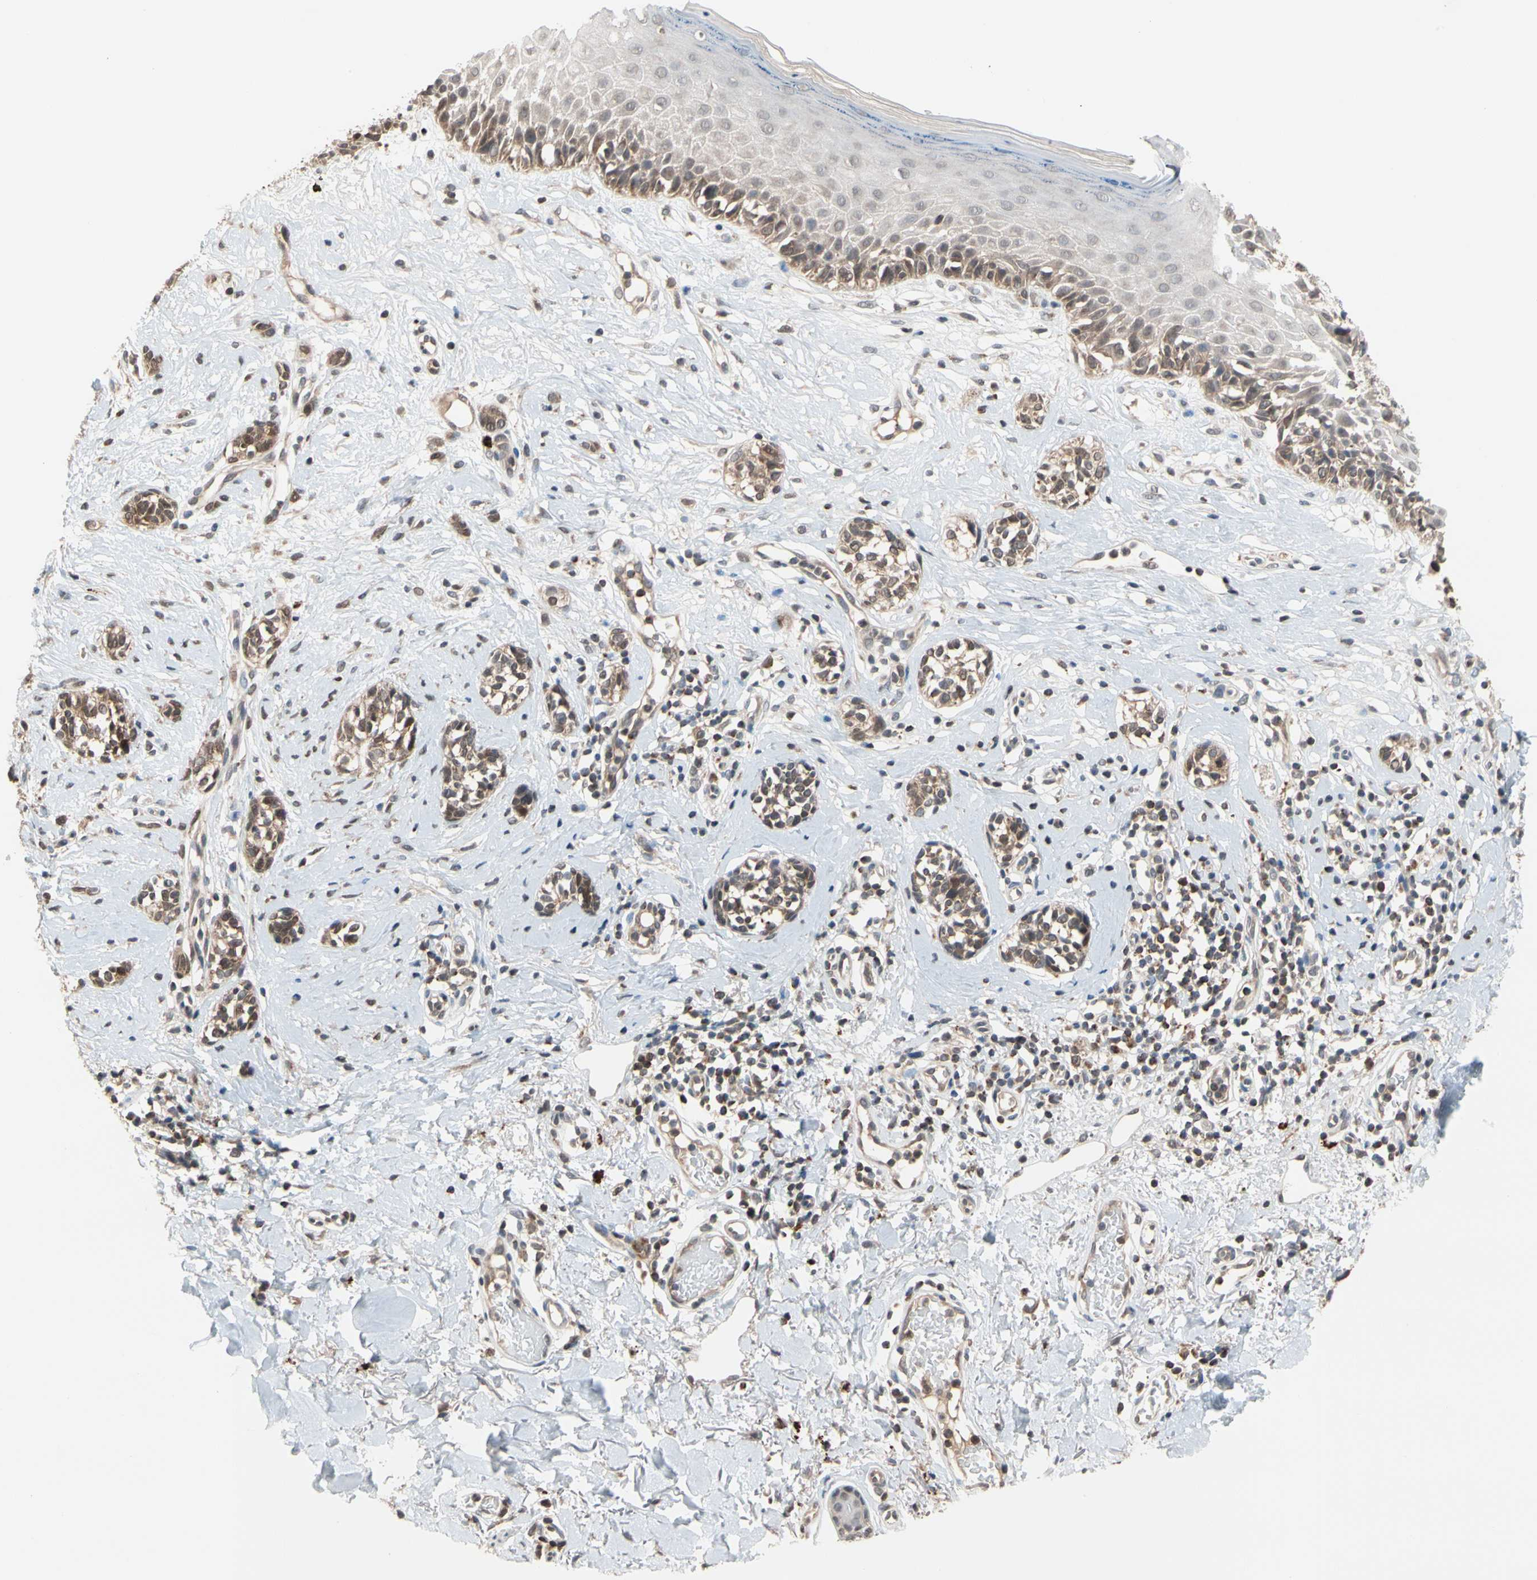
{"staining": {"intensity": "moderate", "quantity": ">75%", "location": "cytoplasmic/membranous"}, "tissue": "melanoma", "cell_type": "Tumor cells", "image_type": "cancer", "snomed": [{"axis": "morphology", "description": "Malignant melanoma, NOS"}, {"axis": "topography", "description": "Skin"}], "caption": "This is a photomicrograph of IHC staining of melanoma, which shows moderate positivity in the cytoplasmic/membranous of tumor cells.", "gene": "MTHFS", "patient": {"sex": "male", "age": 64}}